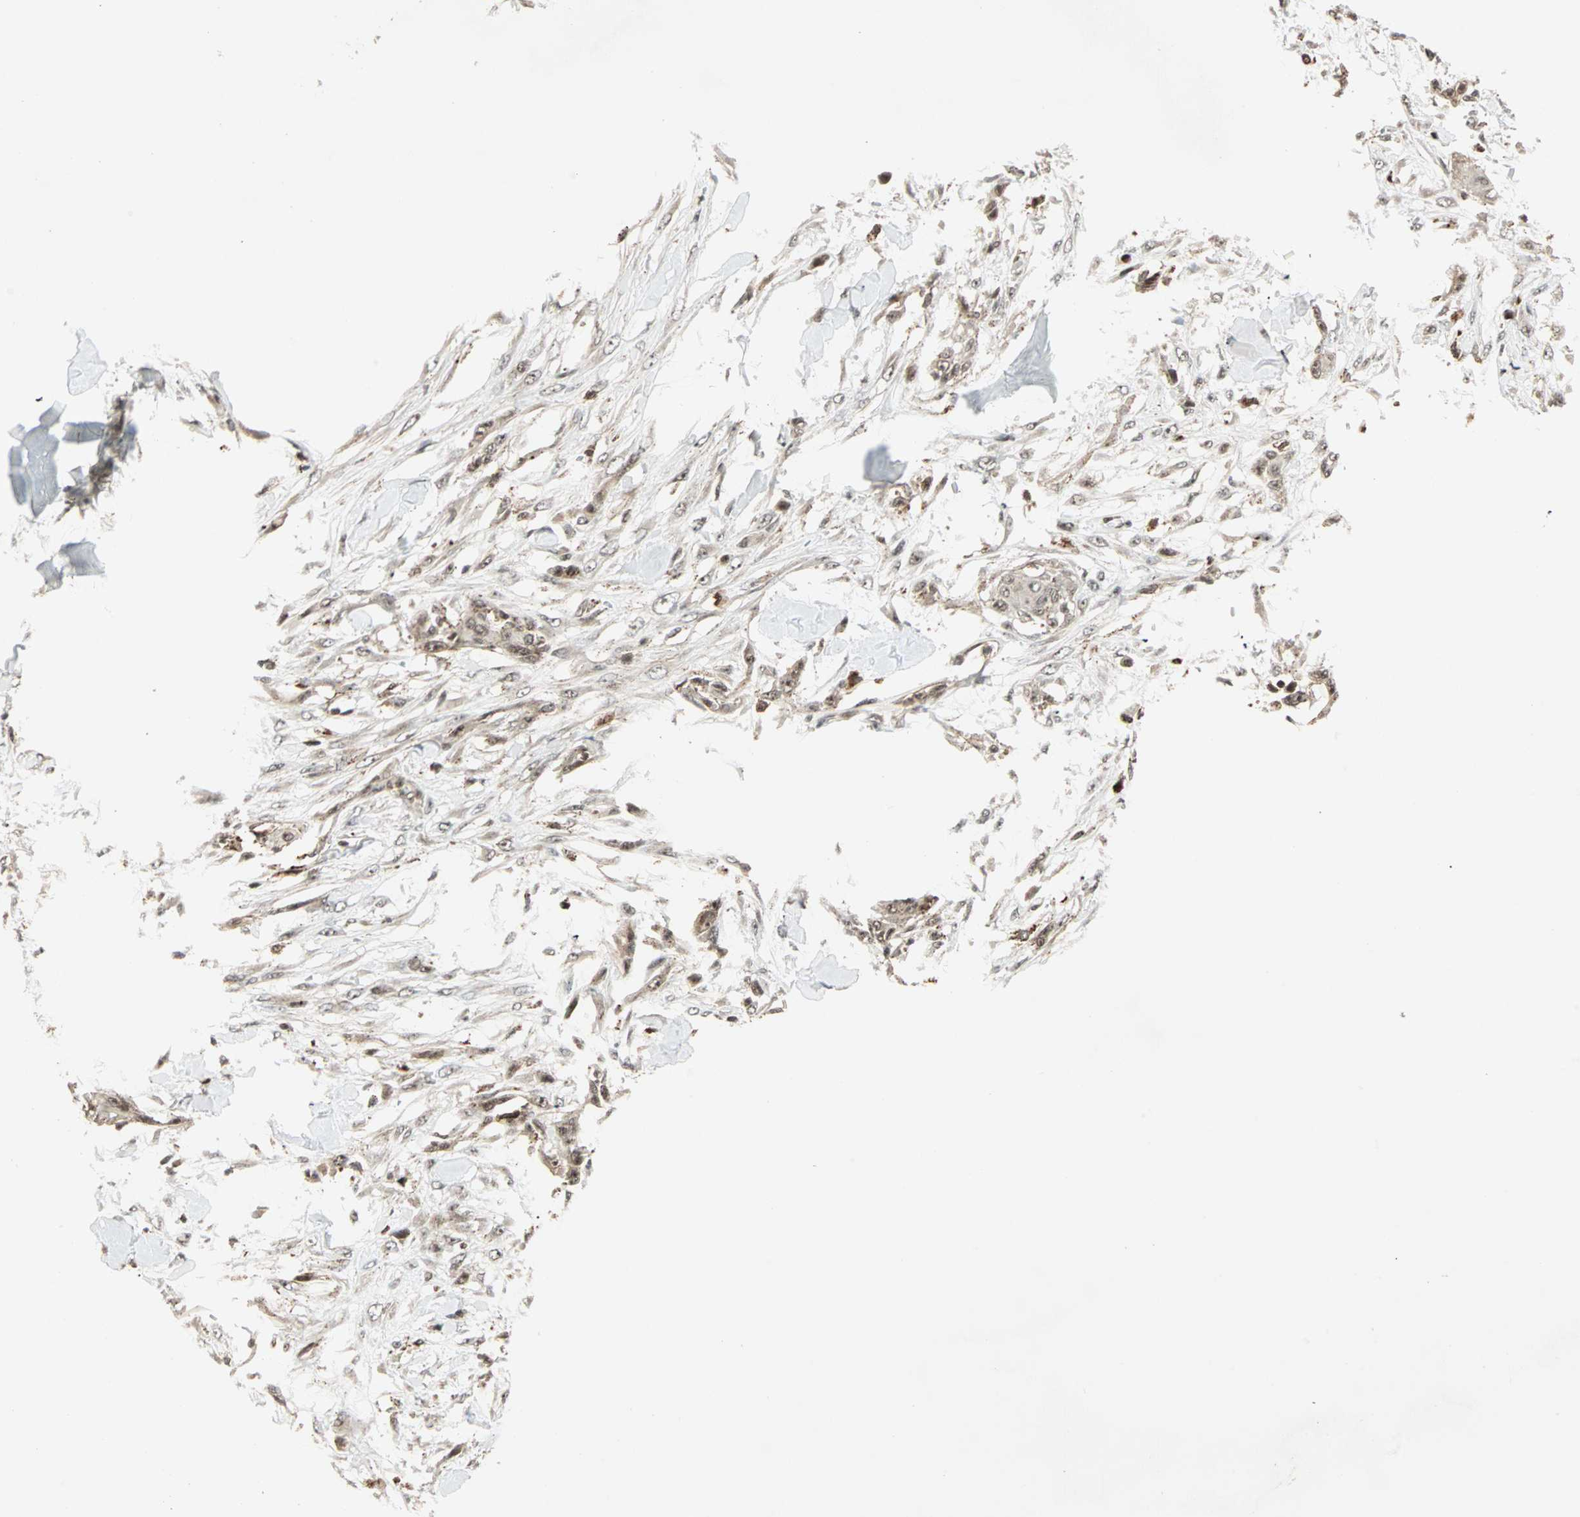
{"staining": {"intensity": "moderate", "quantity": ">75%", "location": "cytoplasmic/membranous,nuclear"}, "tissue": "skin cancer", "cell_type": "Tumor cells", "image_type": "cancer", "snomed": [{"axis": "morphology", "description": "Squamous cell carcinoma, NOS"}, {"axis": "topography", "description": "Skin"}], "caption": "Immunohistochemistry (DAB (3,3'-diaminobenzidine)) staining of human skin cancer (squamous cell carcinoma) exhibits moderate cytoplasmic/membranous and nuclear protein staining in about >75% of tumor cells.", "gene": "ZBED9", "patient": {"sex": "female", "age": 59}}